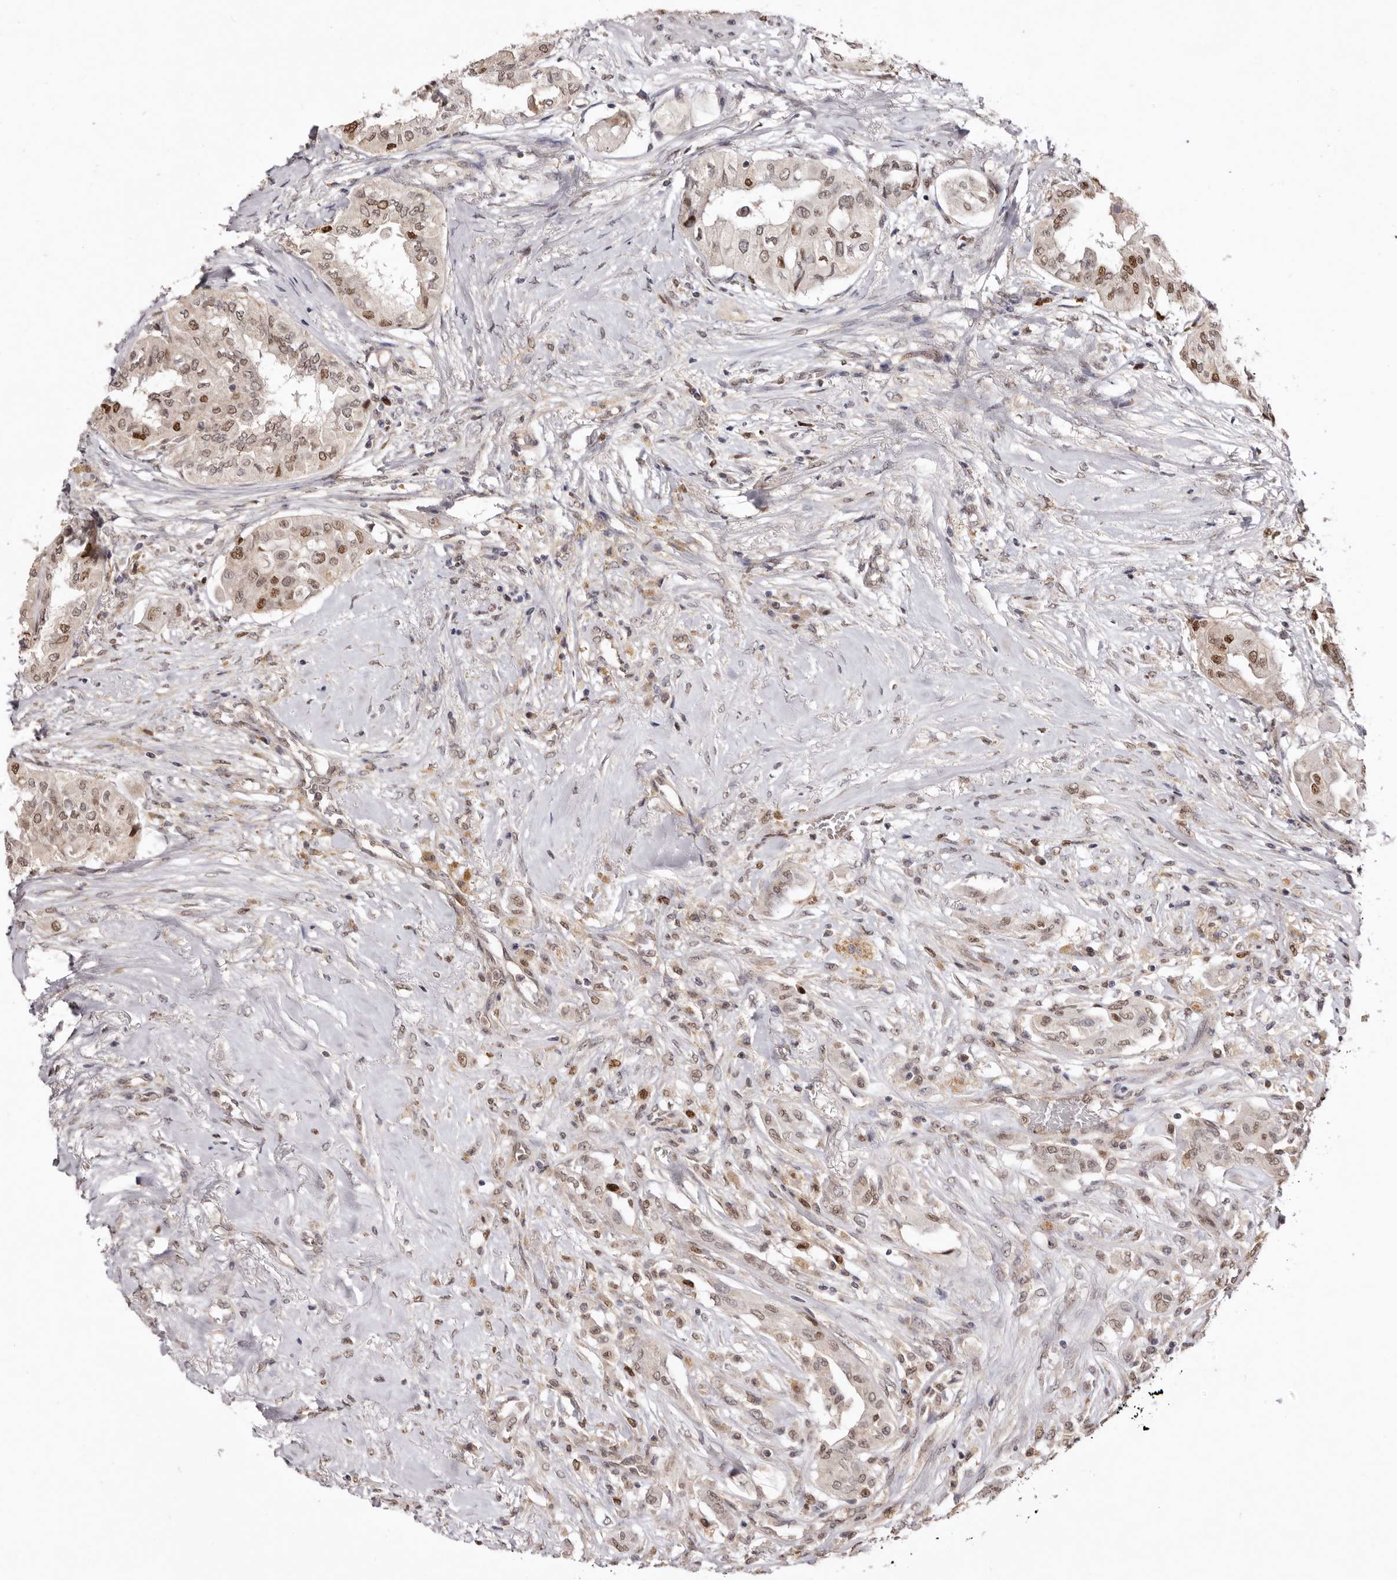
{"staining": {"intensity": "moderate", "quantity": ">75%", "location": "nuclear"}, "tissue": "thyroid cancer", "cell_type": "Tumor cells", "image_type": "cancer", "snomed": [{"axis": "morphology", "description": "Papillary adenocarcinoma, NOS"}, {"axis": "topography", "description": "Thyroid gland"}], "caption": "Papillary adenocarcinoma (thyroid) was stained to show a protein in brown. There is medium levels of moderate nuclear expression in approximately >75% of tumor cells.", "gene": "NOTCH1", "patient": {"sex": "female", "age": 59}}